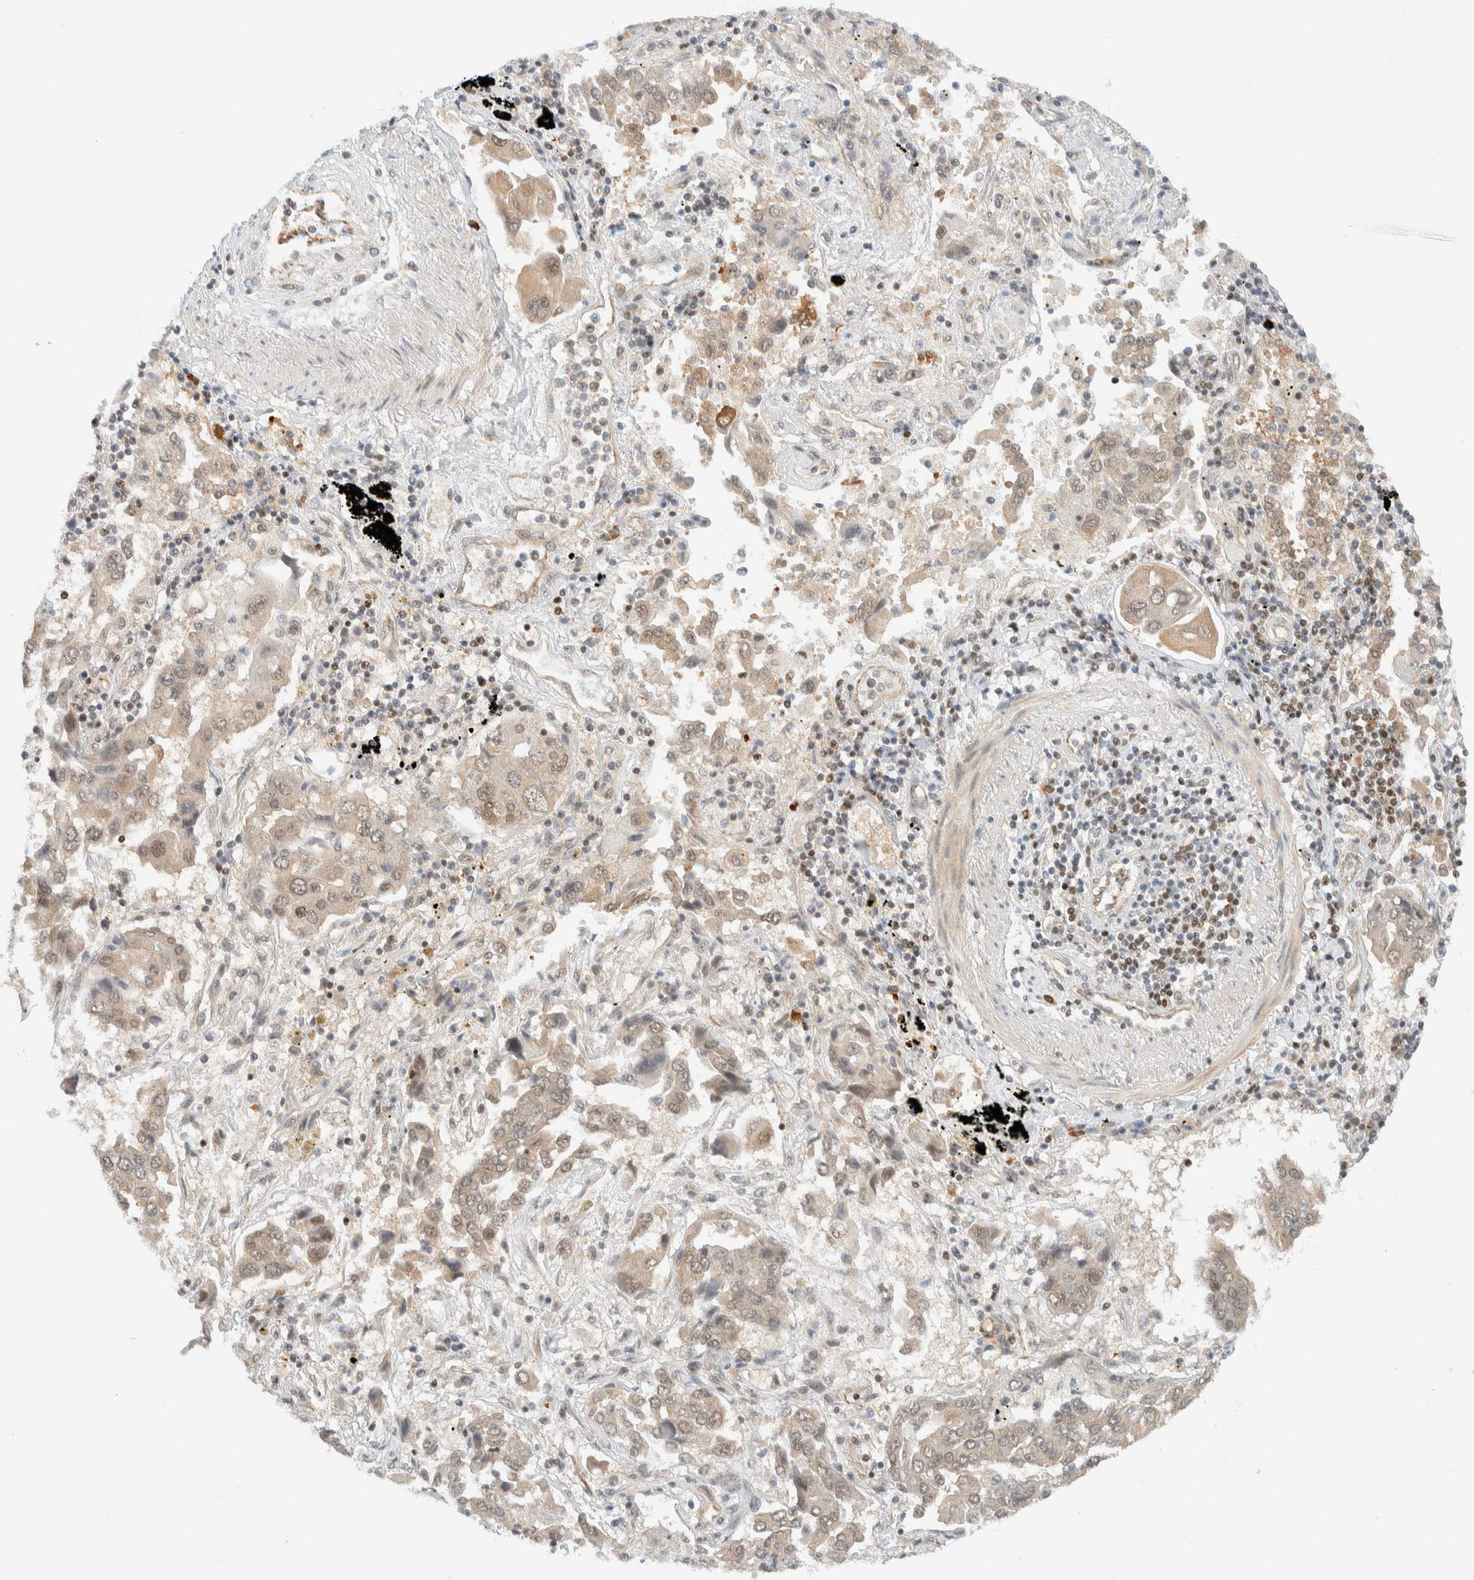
{"staining": {"intensity": "weak", "quantity": ">75%", "location": "cytoplasmic/membranous,nuclear"}, "tissue": "lung cancer", "cell_type": "Tumor cells", "image_type": "cancer", "snomed": [{"axis": "morphology", "description": "Adenocarcinoma, NOS"}, {"axis": "topography", "description": "Lung"}], "caption": "Brown immunohistochemical staining in adenocarcinoma (lung) shows weak cytoplasmic/membranous and nuclear expression in about >75% of tumor cells.", "gene": "C8orf76", "patient": {"sex": "female", "age": 65}}